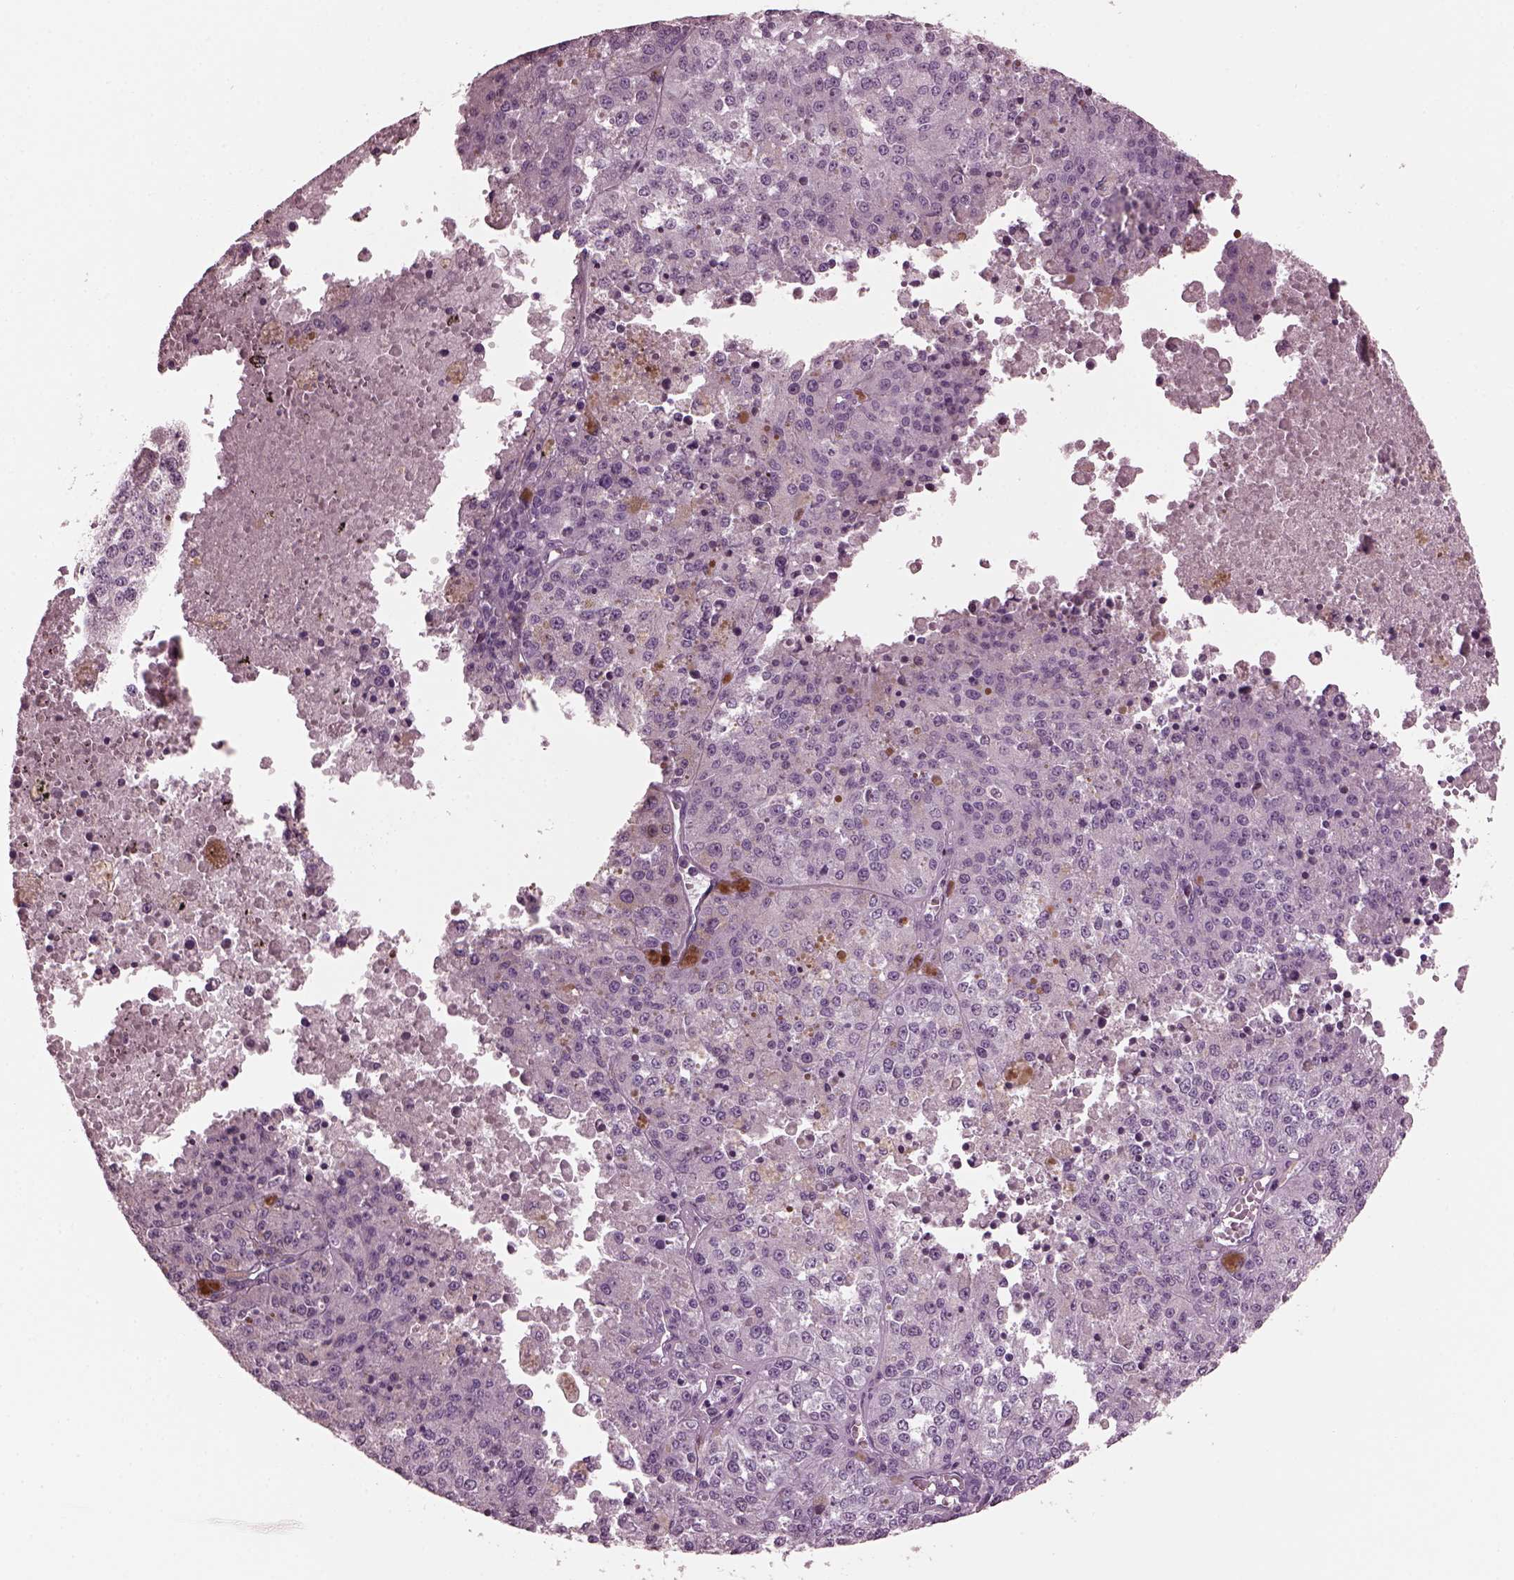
{"staining": {"intensity": "negative", "quantity": "none", "location": "none"}, "tissue": "melanoma", "cell_type": "Tumor cells", "image_type": "cancer", "snomed": [{"axis": "morphology", "description": "Malignant melanoma, Metastatic site"}, {"axis": "topography", "description": "Lymph node"}], "caption": "Immunohistochemical staining of human malignant melanoma (metastatic site) reveals no significant staining in tumor cells.", "gene": "GDF11", "patient": {"sex": "female", "age": 64}}